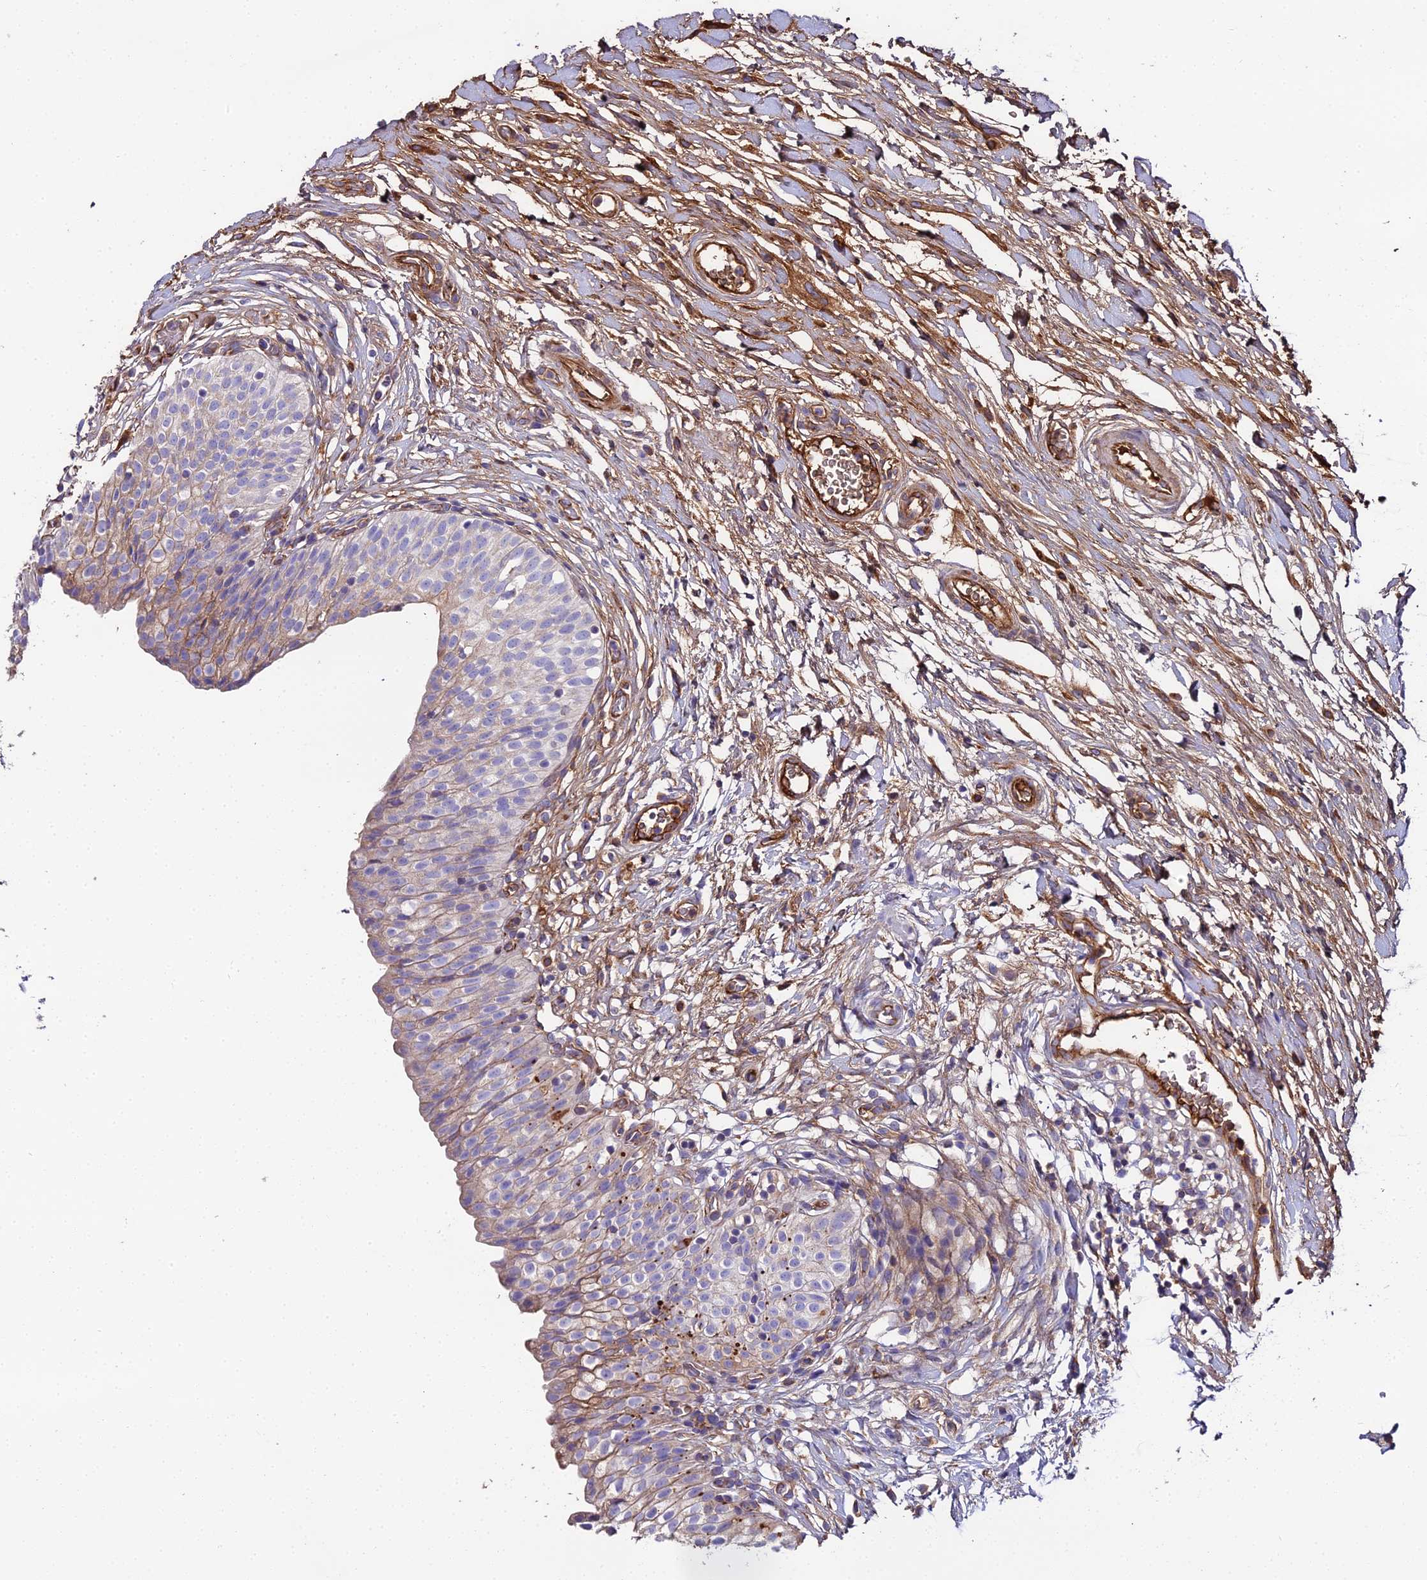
{"staining": {"intensity": "moderate", "quantity": "<25%", "location": "cytoplasmic/membranous"}, "tissue": "urinary bladder", "cell_type": "Urothelial cells", "image_type": "normal", "snomed": [{"axis": "morphology", "description": "Normal tissue, NOS"}, {"axis": "topography", "description": "Urinary bladder"}], "caption": "Brown immunohistochemical staining in unremarkable urinary bladder demonstrates moderate cytoplasmic/membranous staining in approximately <25% of urothelial cells.", "gene": "BEX4", "patient": {"sex": "male", "age": 55}}